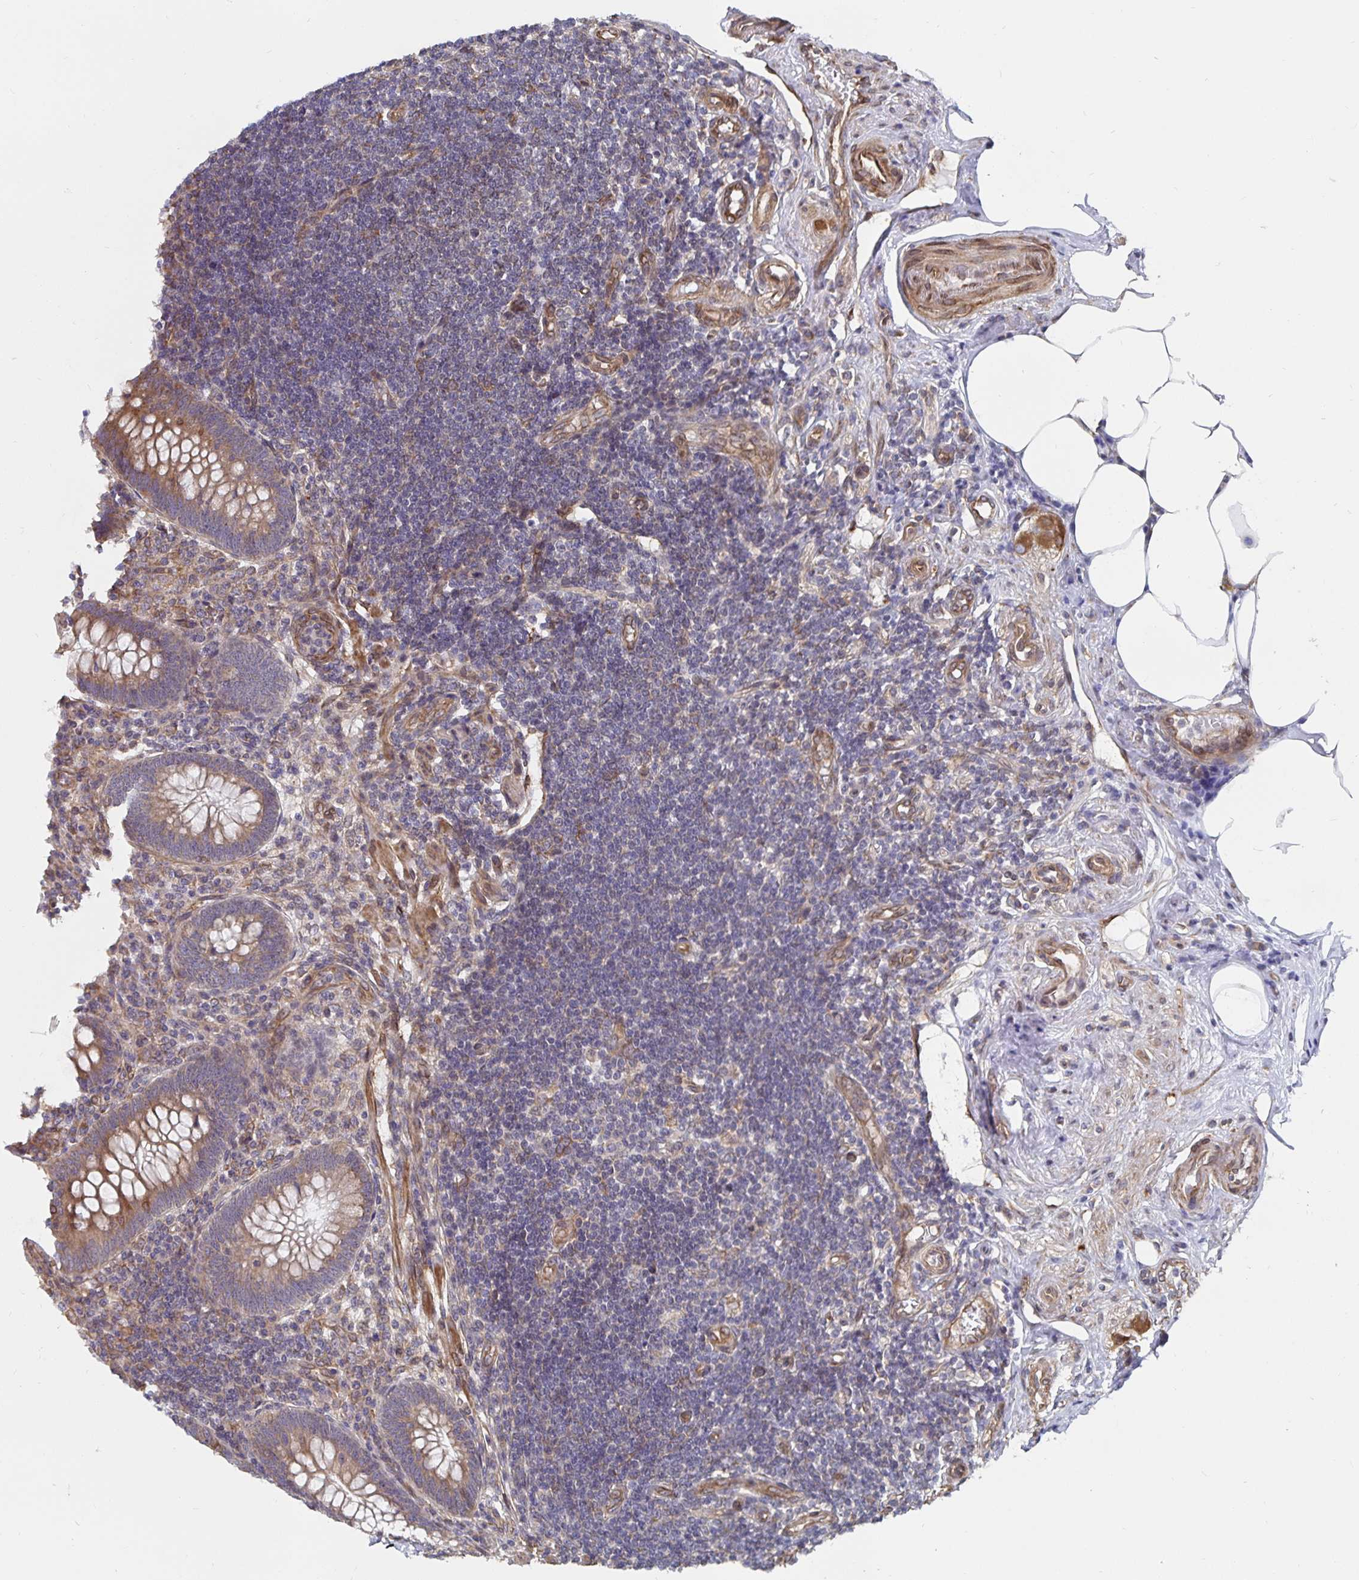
{"staining": {"intensity": "moderate", "quantity": ">75%", "location": "cytoplasmic/membranous"}, "tissue": "appendix", "cell_type": "Glandular cells", "image_type": "normal", "snomed": [{"axis": "morphology", "description": "Normal tissue, NOS"}, {"axis": "topography", "description": "Appendix"}], "caption": "A medium amount of moderate cytoplasmic/membranous staining is identified in about >75% of glandular cells in unremarkable appendix.", "gene": "BCAP29", "patient": {"sex": "female", "age": 57}}